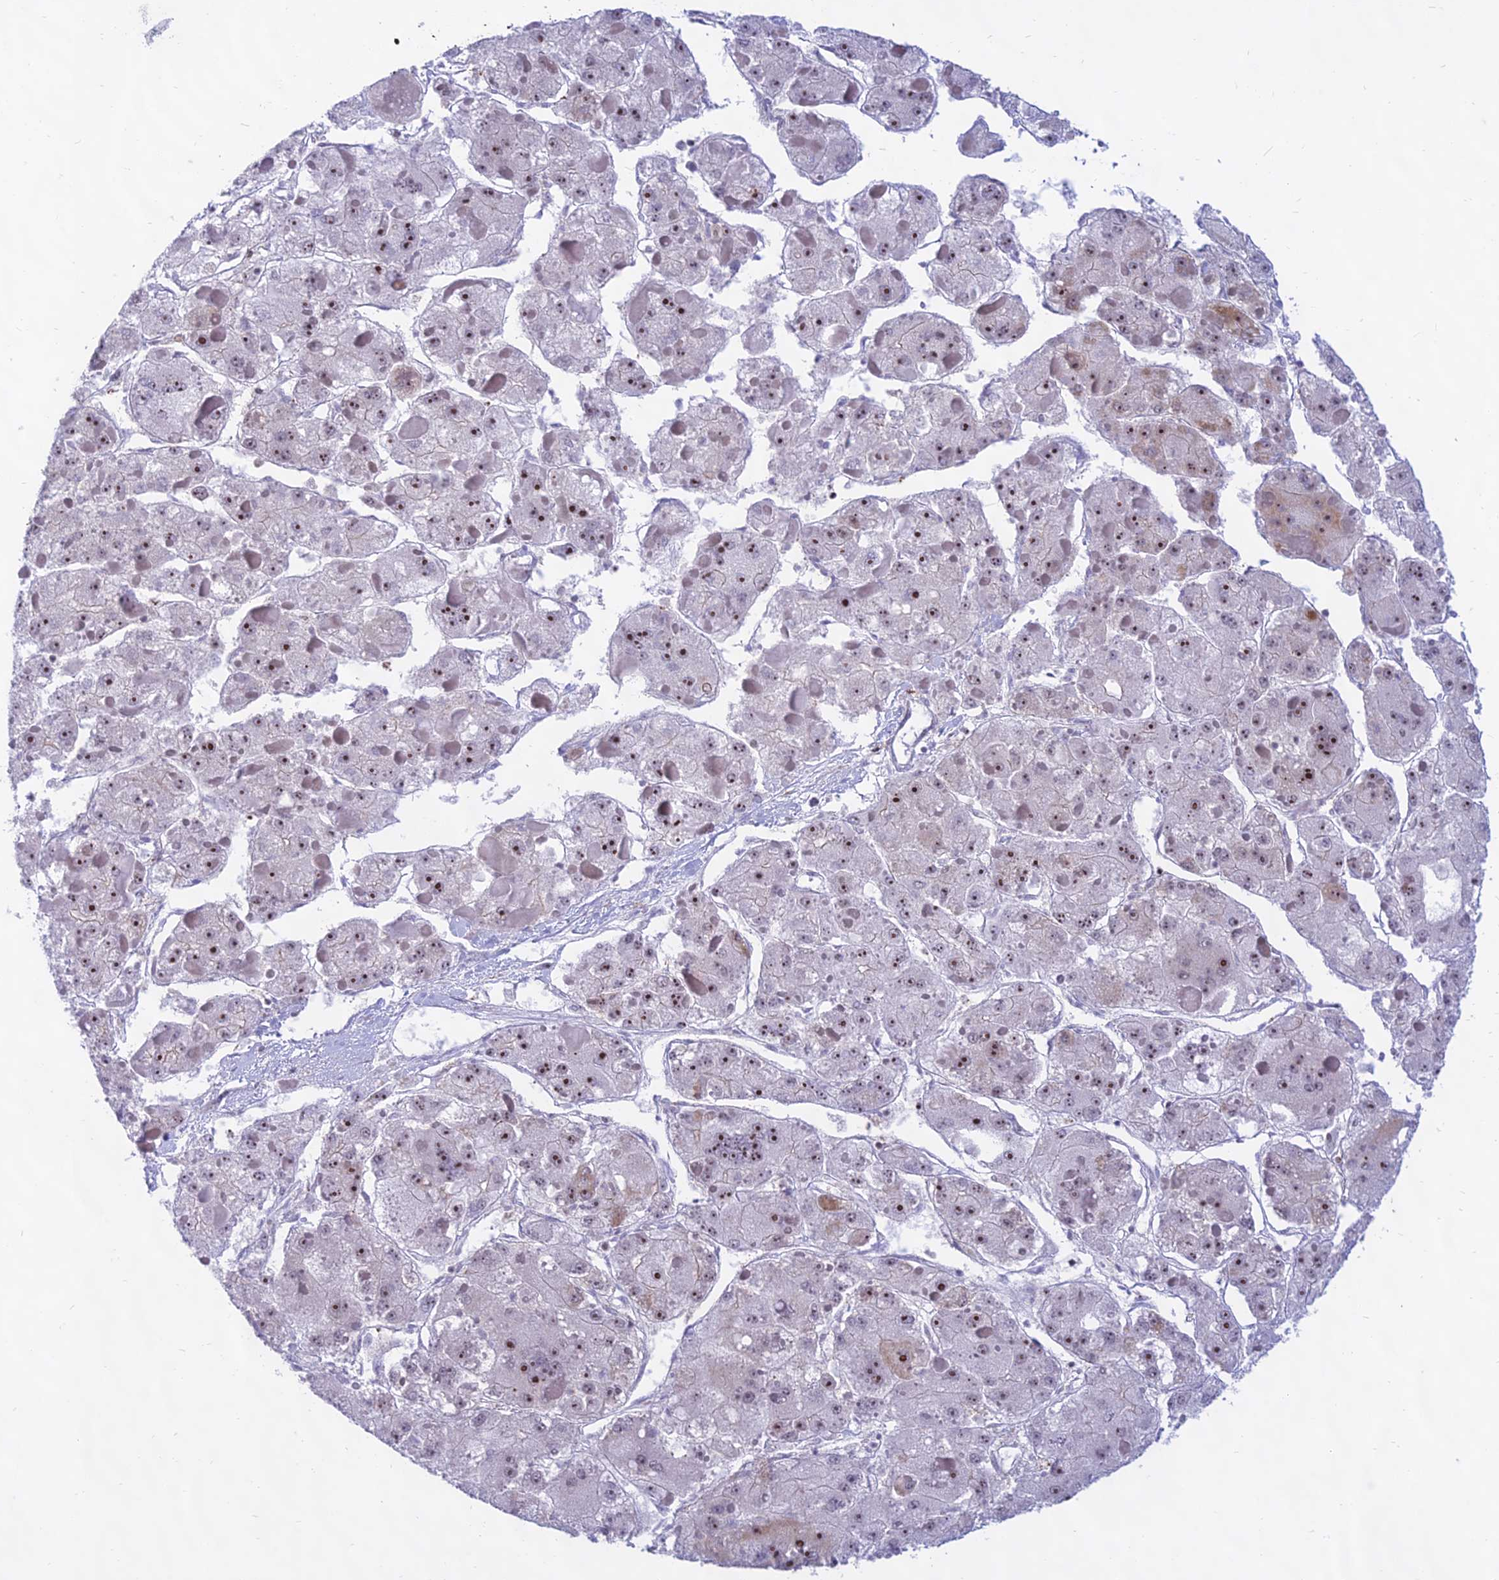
{"staining": {"intensity": "strong", "quantity": "25%-75%", "location": "nuclear"}, "tissue": "liver cancer", "cell_type": "Tumor cells", "image_type": "cancer", "snomed": [{"axis": "morphology", "description": "Carcinoma, Hepatocellular, NOS"}, {"axis": "topography", "description": "Liver"}], "caption": "Human liver cancer stained for a protein (brown) displays strong nuclear positive expression in approximately 25%-75% of tumor cells.", "gene": "KRR1", "patient": {"sex": "female", "age": 73}}